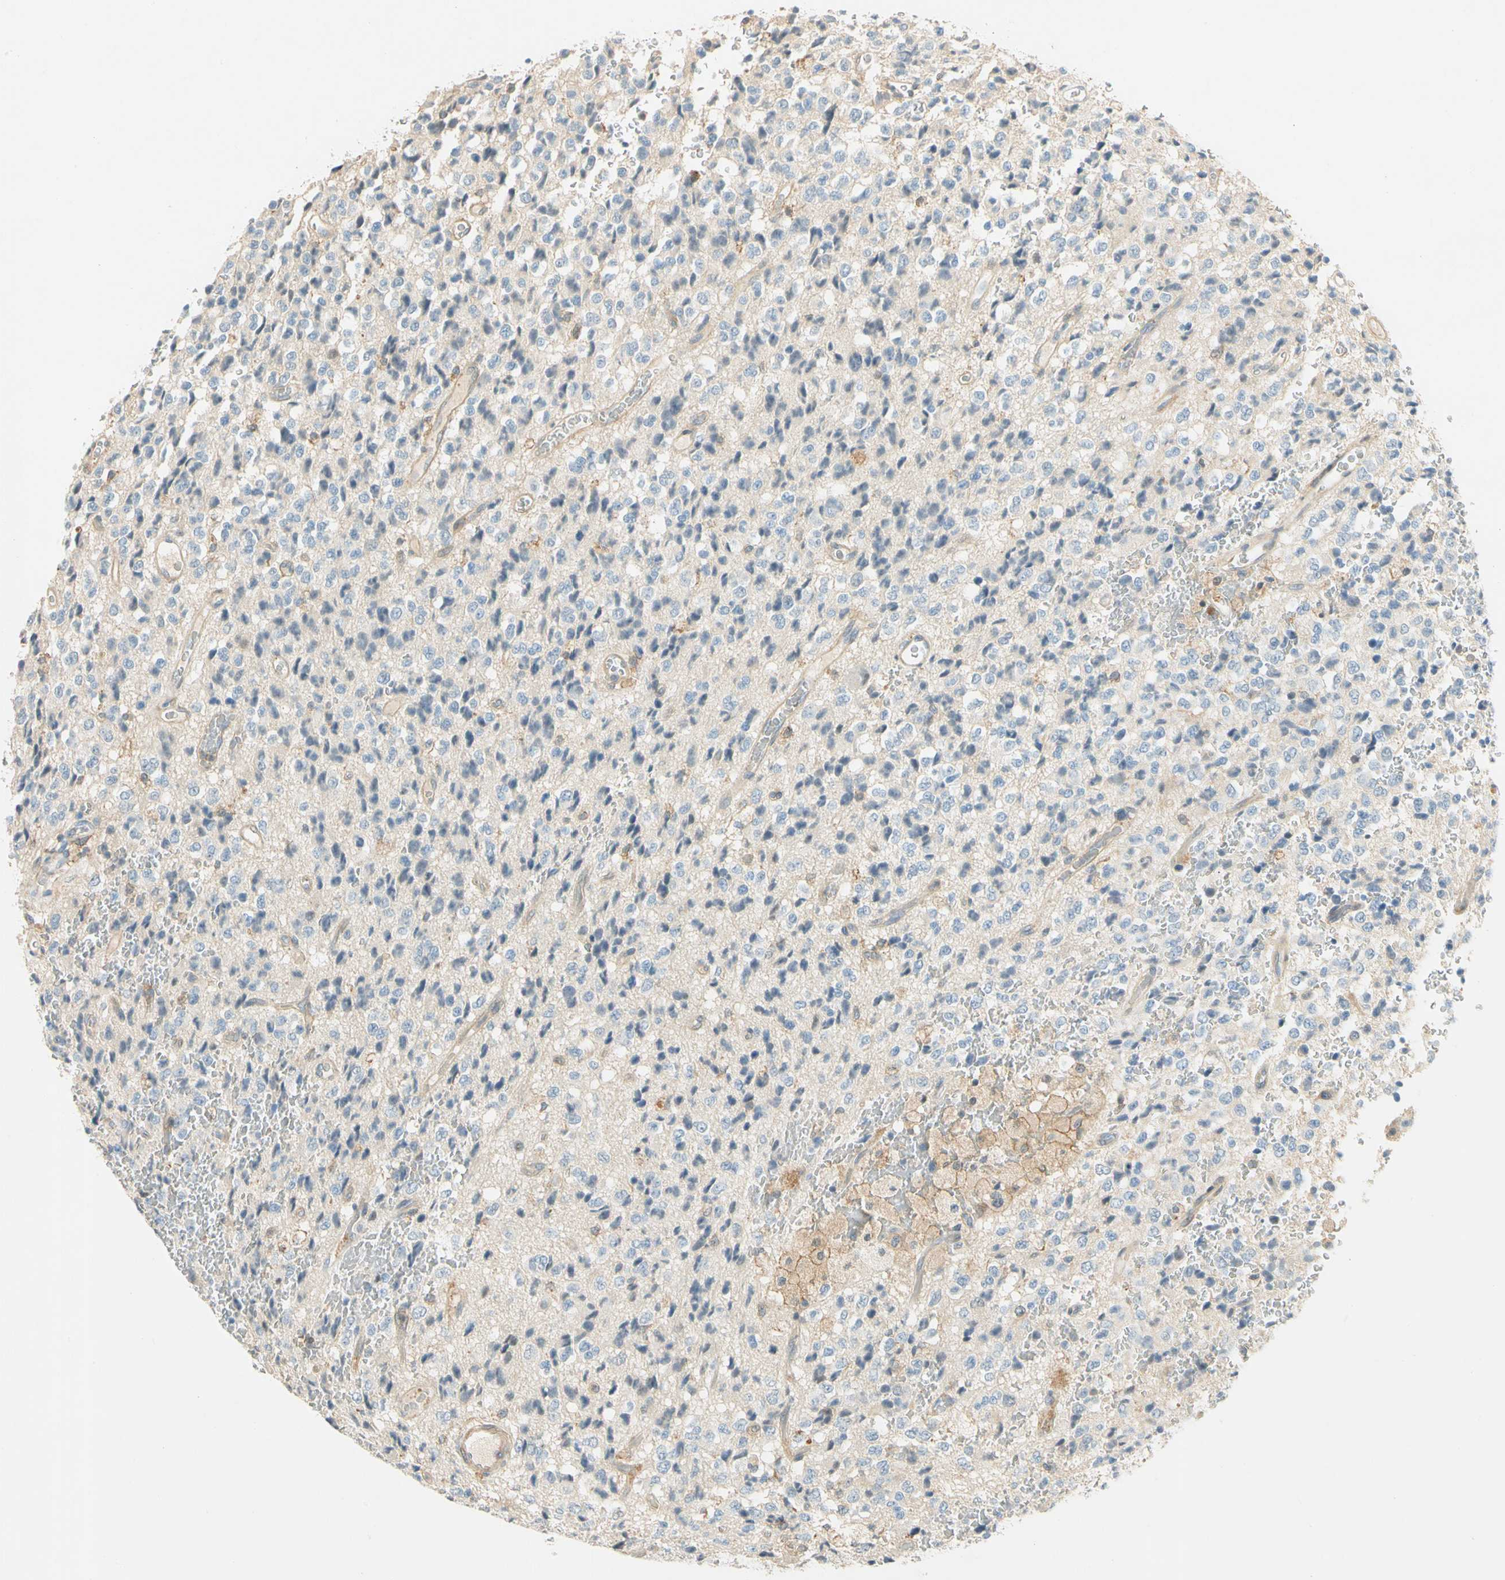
{"staining": {"intensity": "moderate", "quantity": "<25%", "location": "cytoplasmic/membranous"}, "tissue": "glioma", "cell_type": "Tumor cells", "image_type": "cancer", "snomed": [{"axis": "morphology", "description": "Glioma, malignant, High grade"}, {"axis": "topography", "description": "pancreas cauda"}], "caption": "Glioma tissue demonstrates moderate cytoplasmic/membranous staining in approximately <25% of tumor cells The staining was performed using DAB (3,3'-diaminobenzidine) to visualize the protein expression in brown, while the nuclei were stained in blue with hematoxylin (Magnification: 20x).", "gene": "WIPI1", "patient": {"sex": "male", "age": 60}}